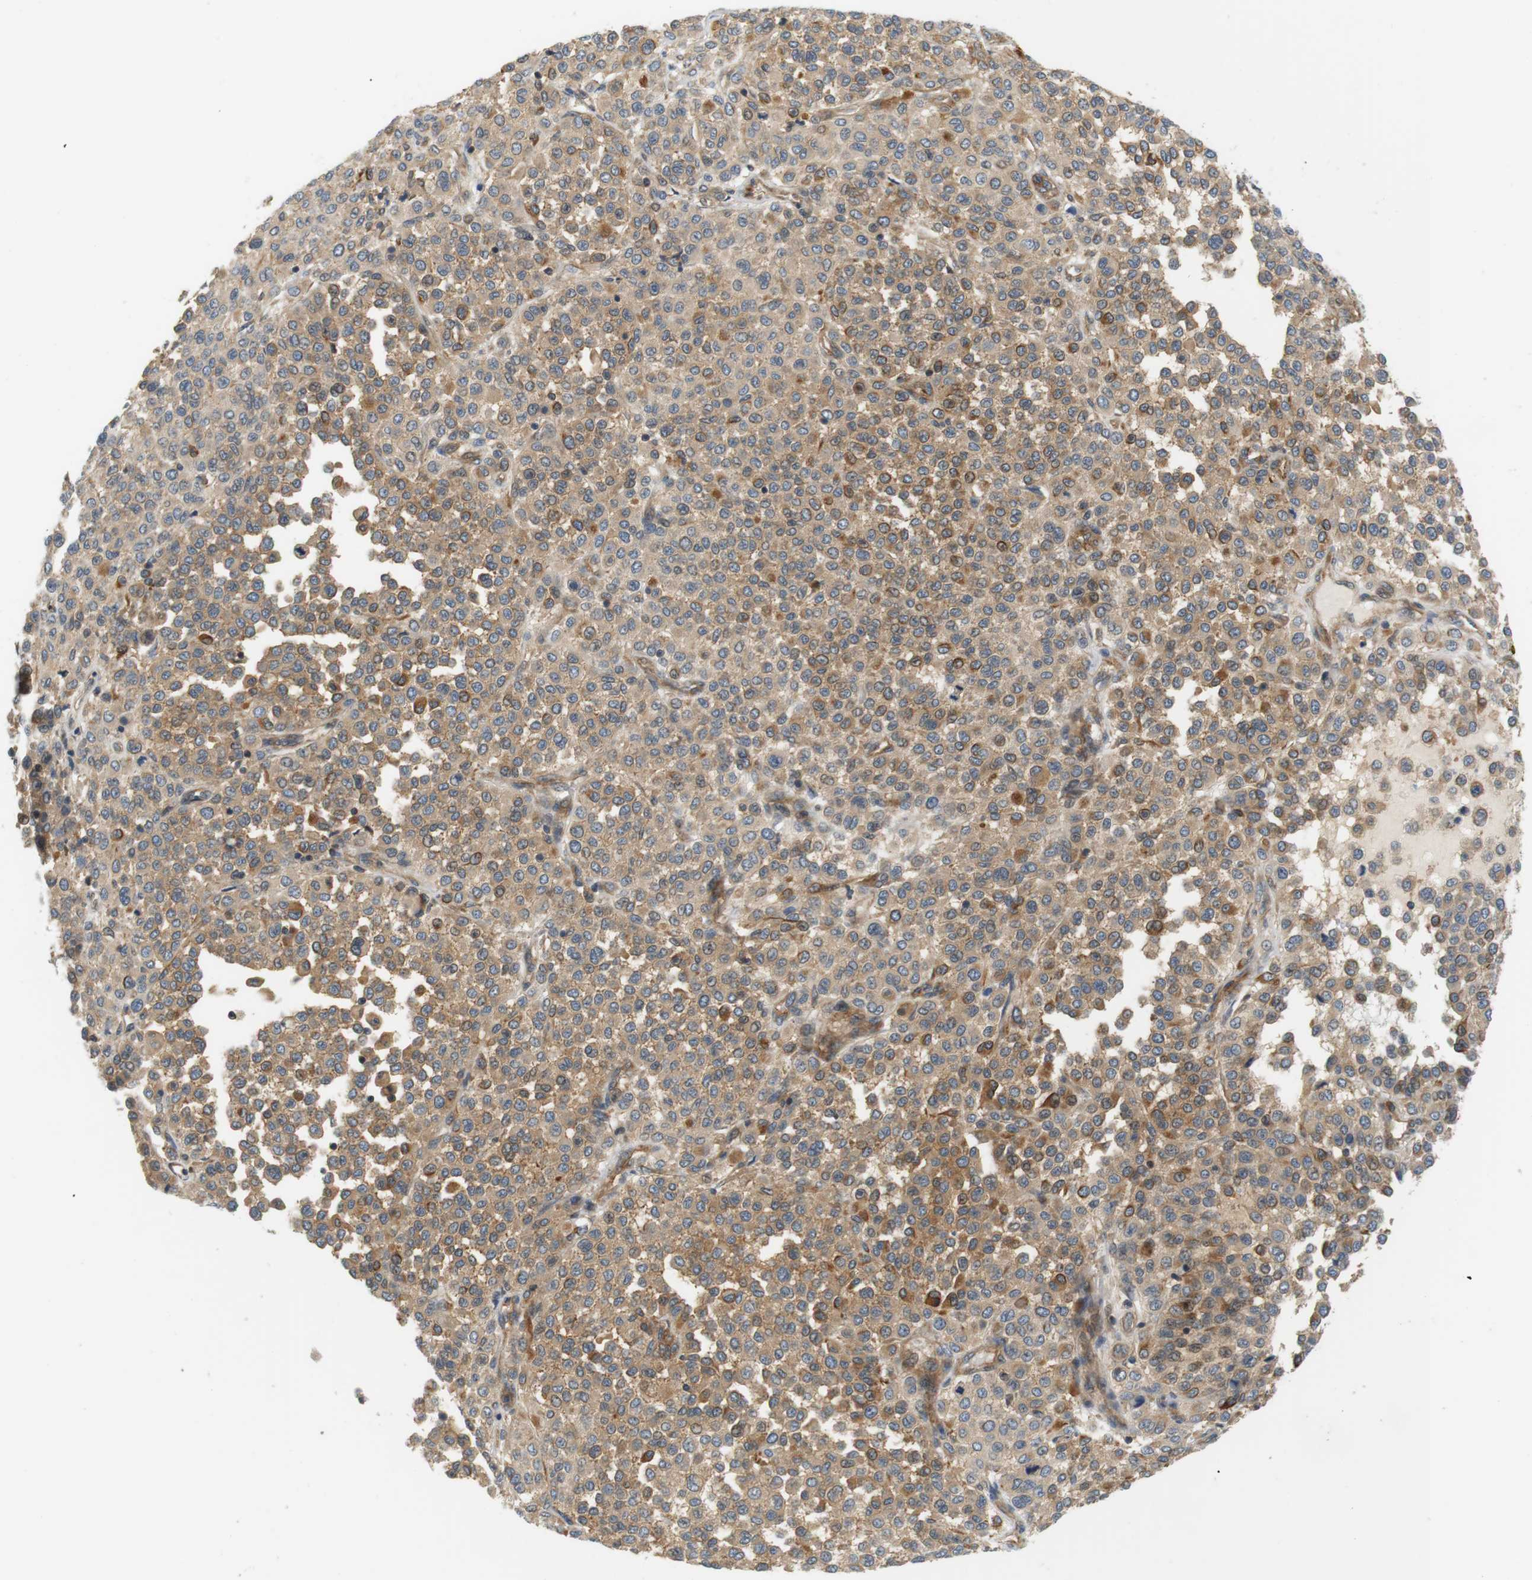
{"staining": {"intensity": "weak", "quantity": ">75%", "location": "cytoplasmic/membranous"}, "tissue": "melanoma", "cell_type": "Tumor cells", "image_type": "cancer", "snomed": [{"axis": "morphology", "description": "Malignant melanoma, Metastatic site"}, {"axis": "topography", "description": "Pancreas"}], "caption": "Approximately >75% of tumor cells in melanoma reveal weak cytoplasmic/membranous protein staining as visualized by brown immunohistochemical staining.", "gene": "SH3GLB1", "patient": {"sex": "female", "age": 30}}